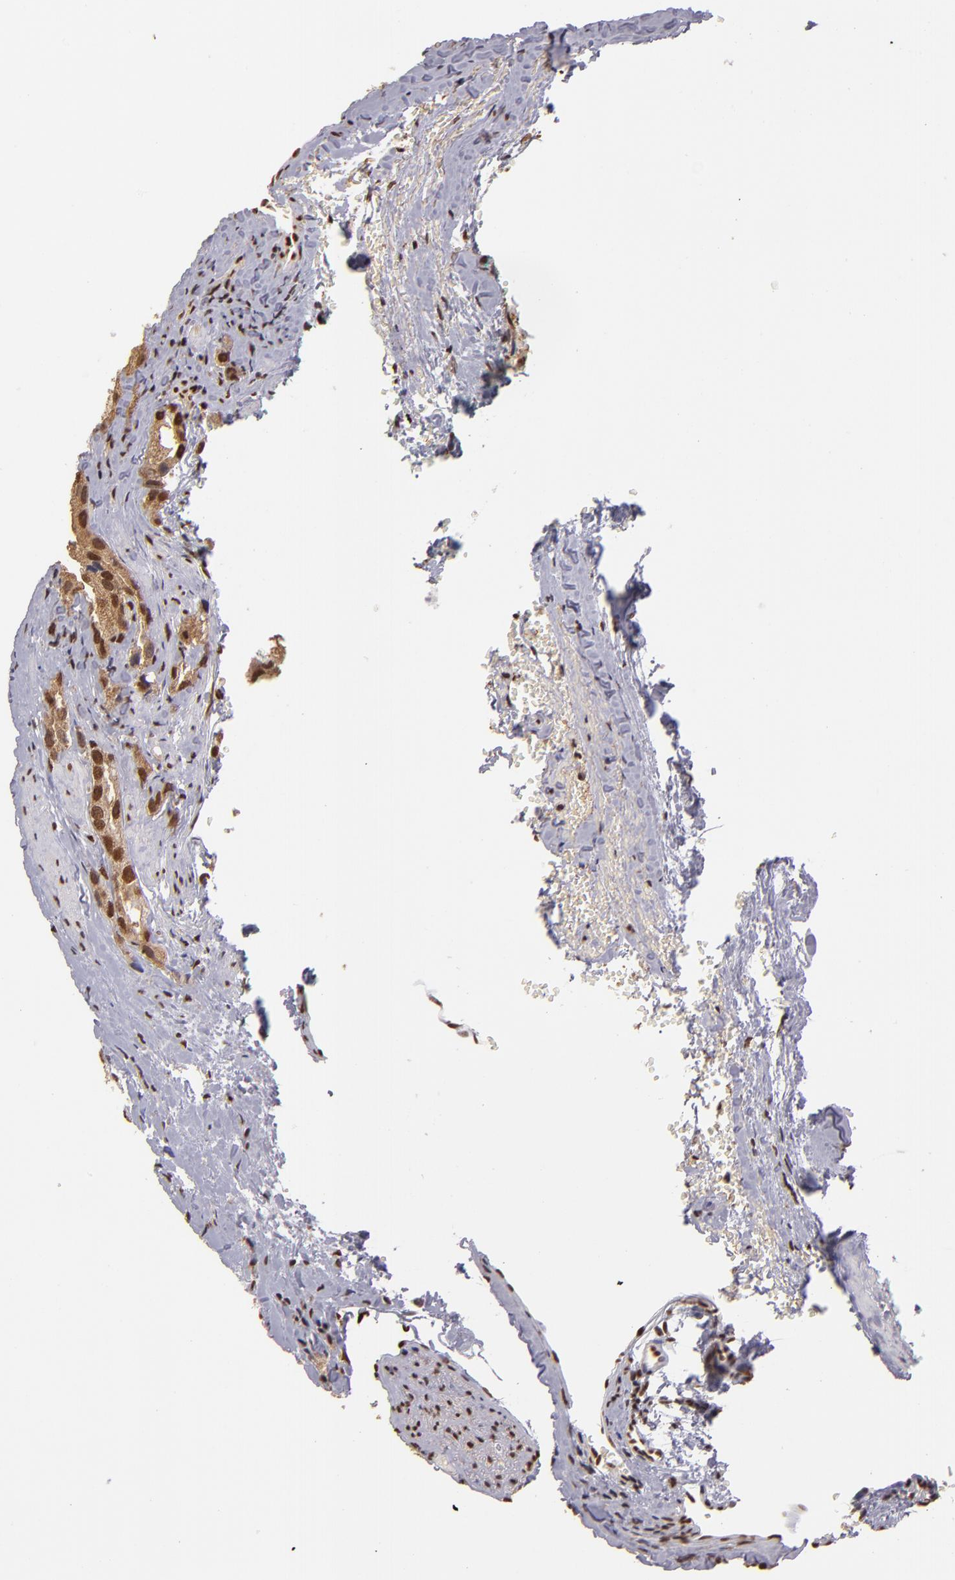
{"staining": {"intensity": "moderate", "quantity": ">75%", "location": "cytoplasmic/membranous,nuclear"}, "tissue": "prostate cancer", "cell_type": "Tumor cells", "image_type": "cancer", "snomed": [{"axis": "morphology", "description": "Adenocarcinoma, High grade"}, {"axis": "topography", "description": "Prostate"}], "caption": "There is medium levels of moderate cytoplasmic/membranous and nuclear positivity in tumor cells of prostate cancer (adenocarcinoma (high-grade)), as demonstrated by immunohistochemical staining (brown color).", "gene": "SP1", "patient": {"sex": "male", "age": 63}}